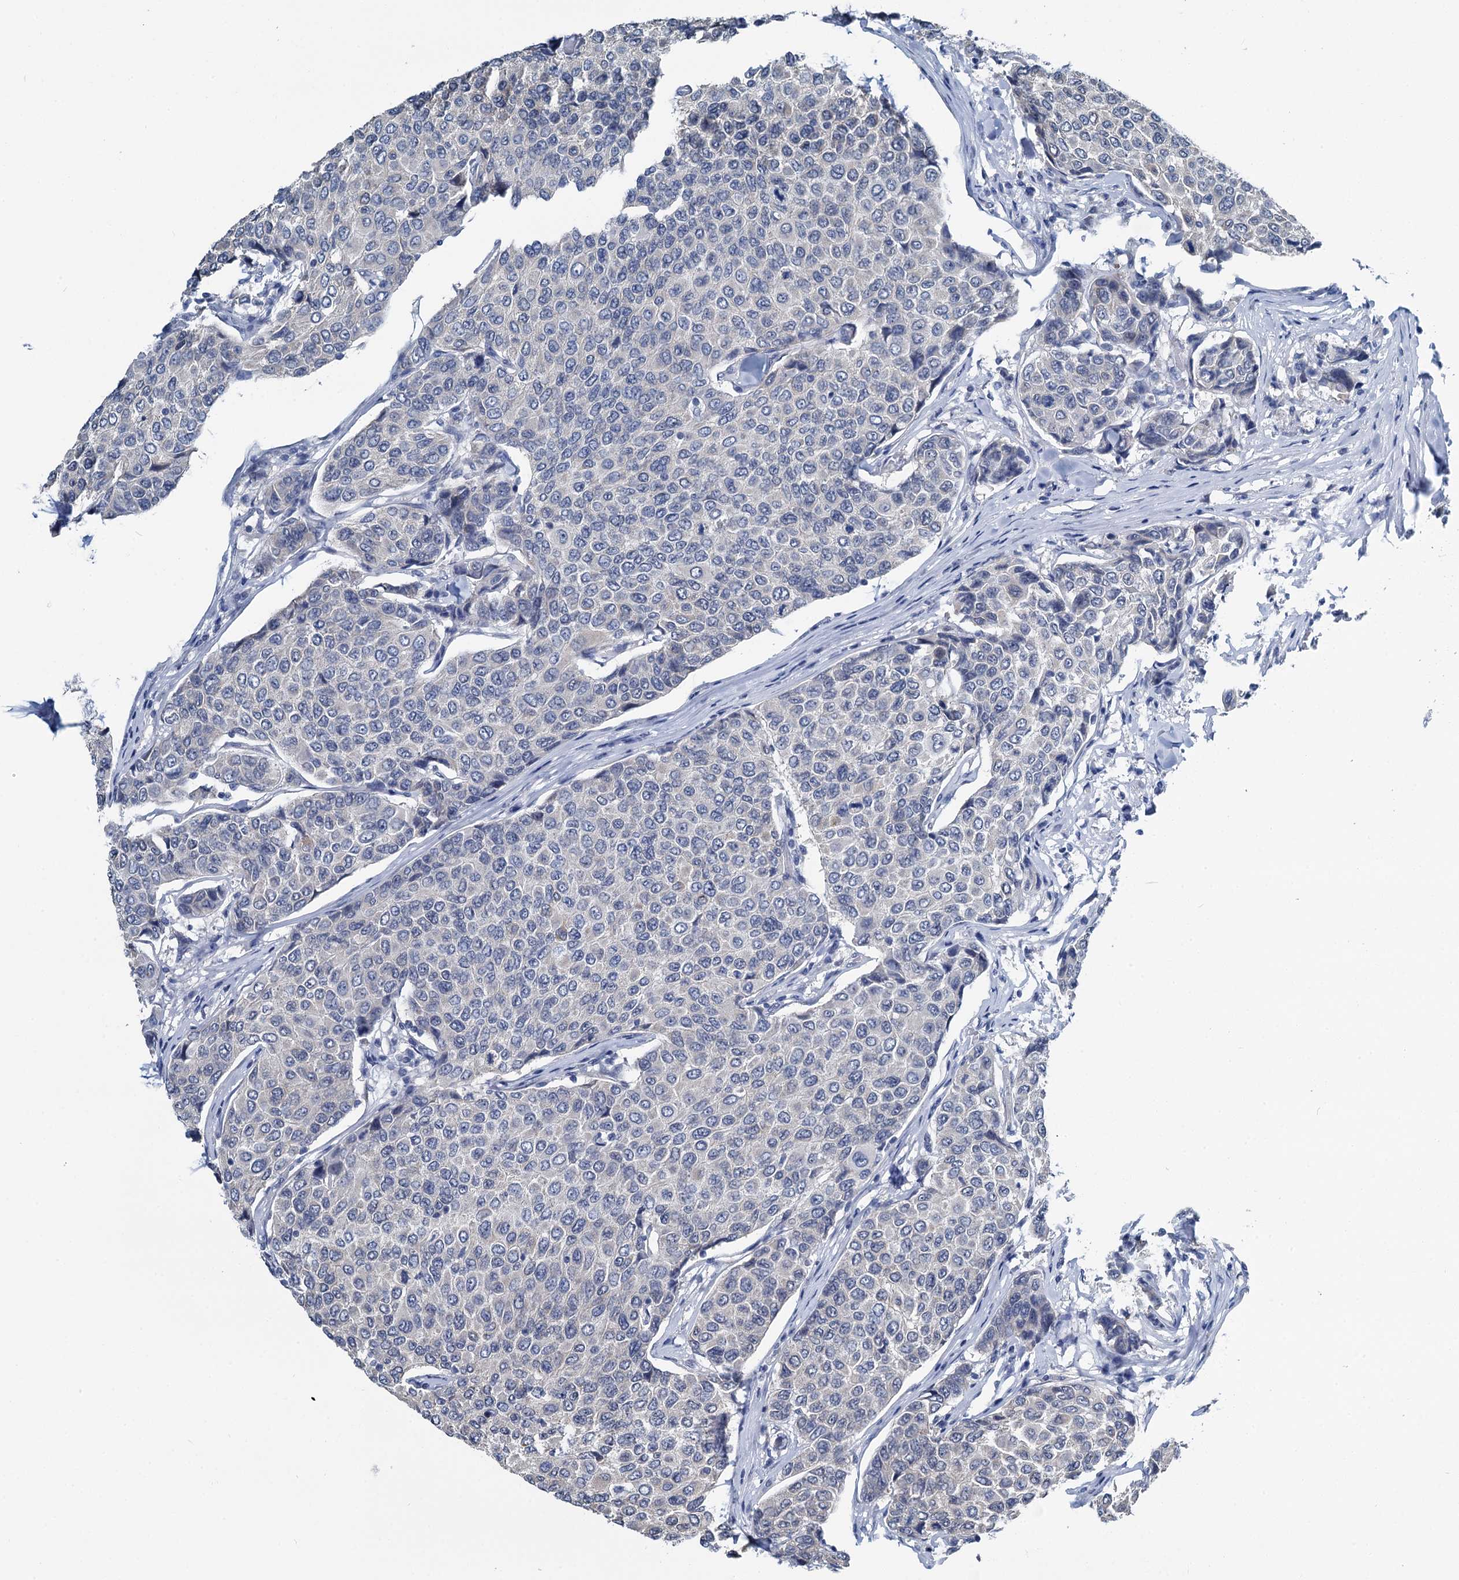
{"staining": {"intensity": "negative", "quantity": "none", "location": "none"}, "tissue": "breast cancer", "cell_type": "Tumor cells", "image_type": "cancer", "snomed": [{"axis": "morphology", "description": "Duct carcinoma"}, {"axis": "topography", "description": "Breast"}], "caption": "Tumor cells are negative for protein expression in human breast infiltrating ductal carcinoma.", "gene": "MIOX", "patient": {"sex": "female", "age": 55}}